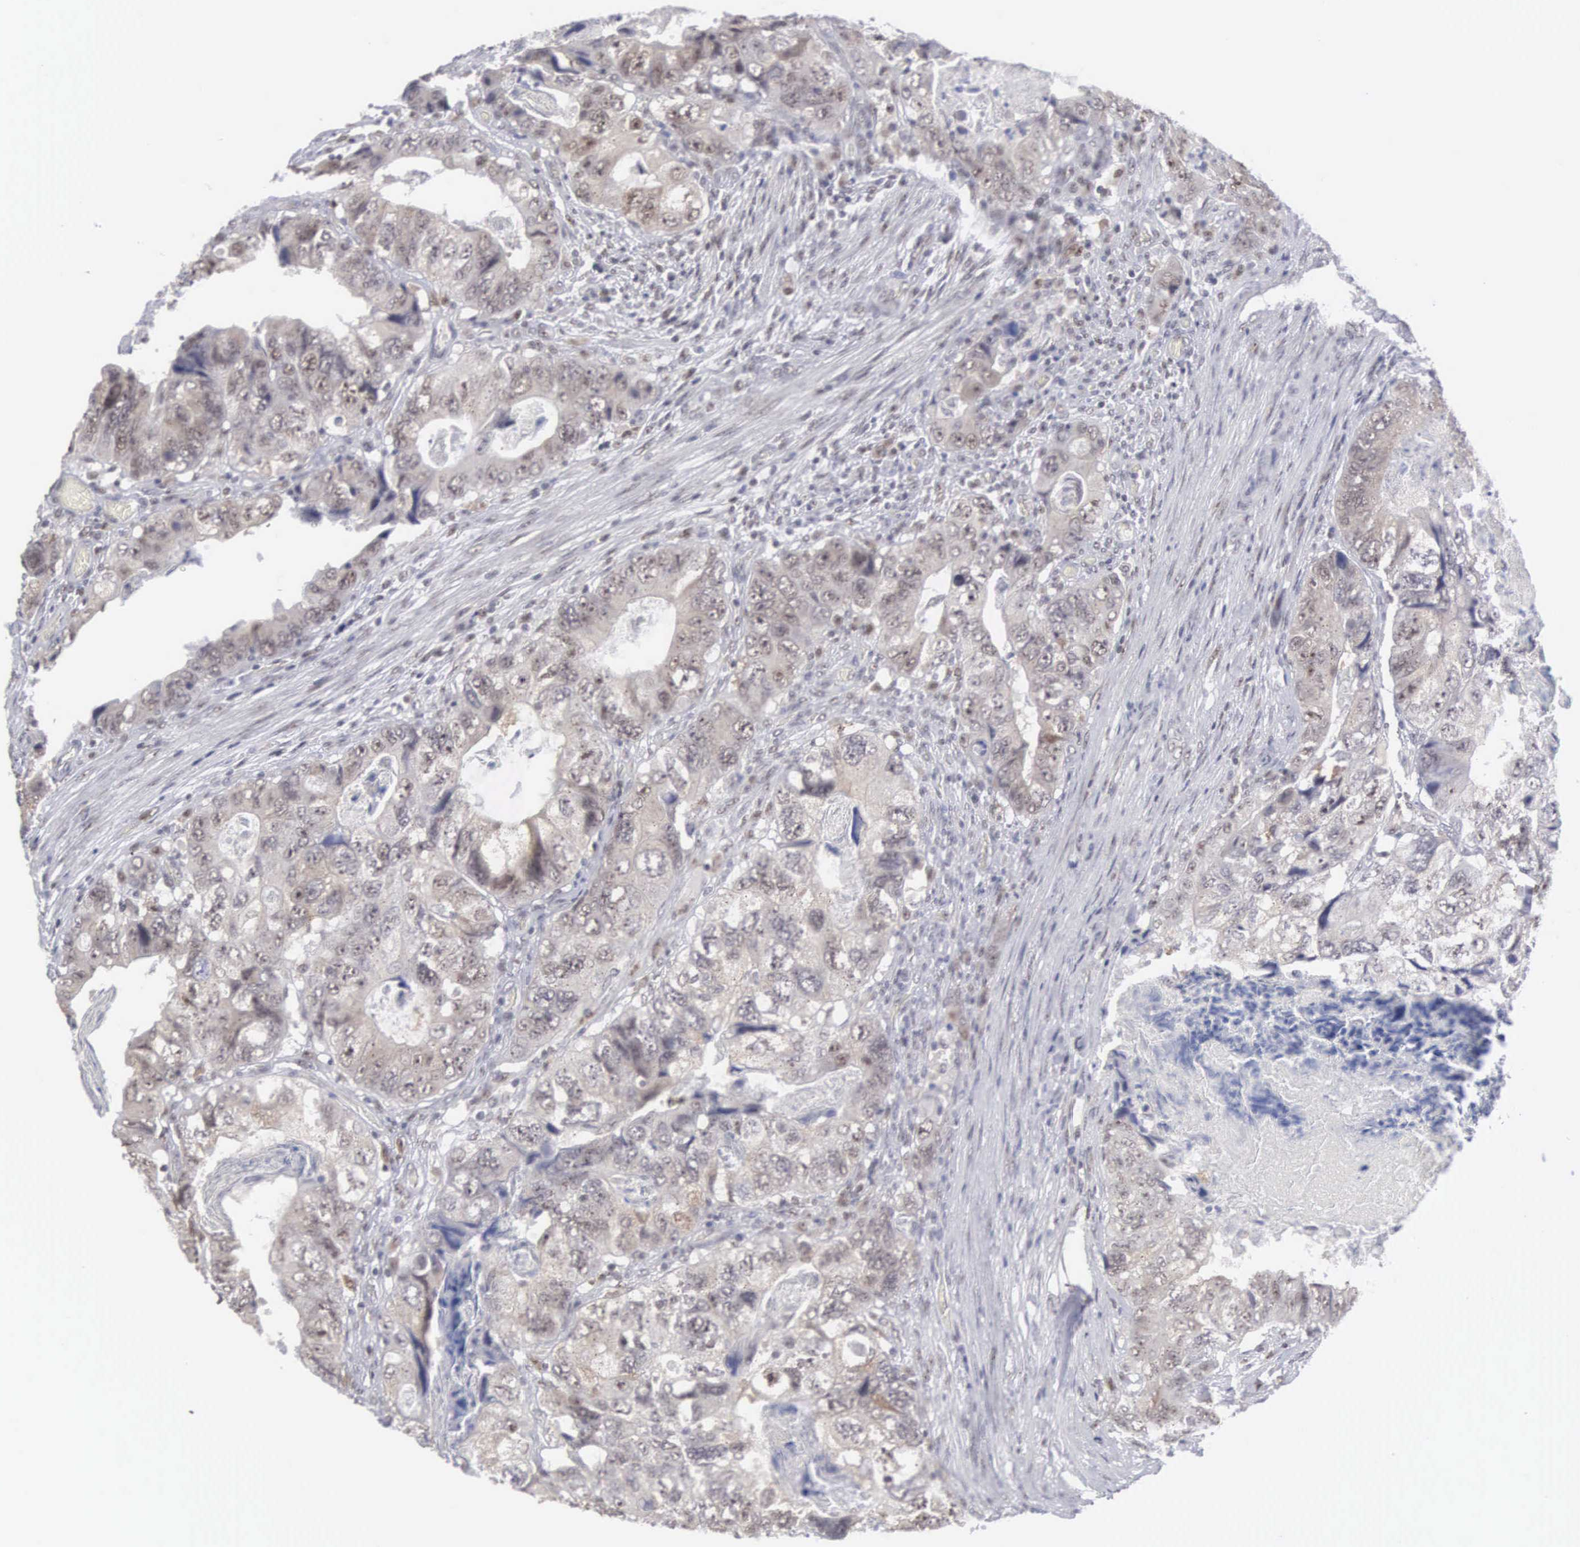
{"staining": {"intensity": "weak", "quantity": "<25%", "location": "nuclear"}, "tissue": "colorectal cancer", "cell_type": "Tumor cells", "image_type": "cancer", "snomed": [{"axis": "morphology", "description": "Adenocarcinoma, NOS"}, {"axis": "topography", "description": "Rectum"}], "caption": "Immunohistochemistry of colorectal cancer exhibits no positivity in tumor cells.", "gene": "MNAT1", "patient": {"sex": "female", "age": 82}}